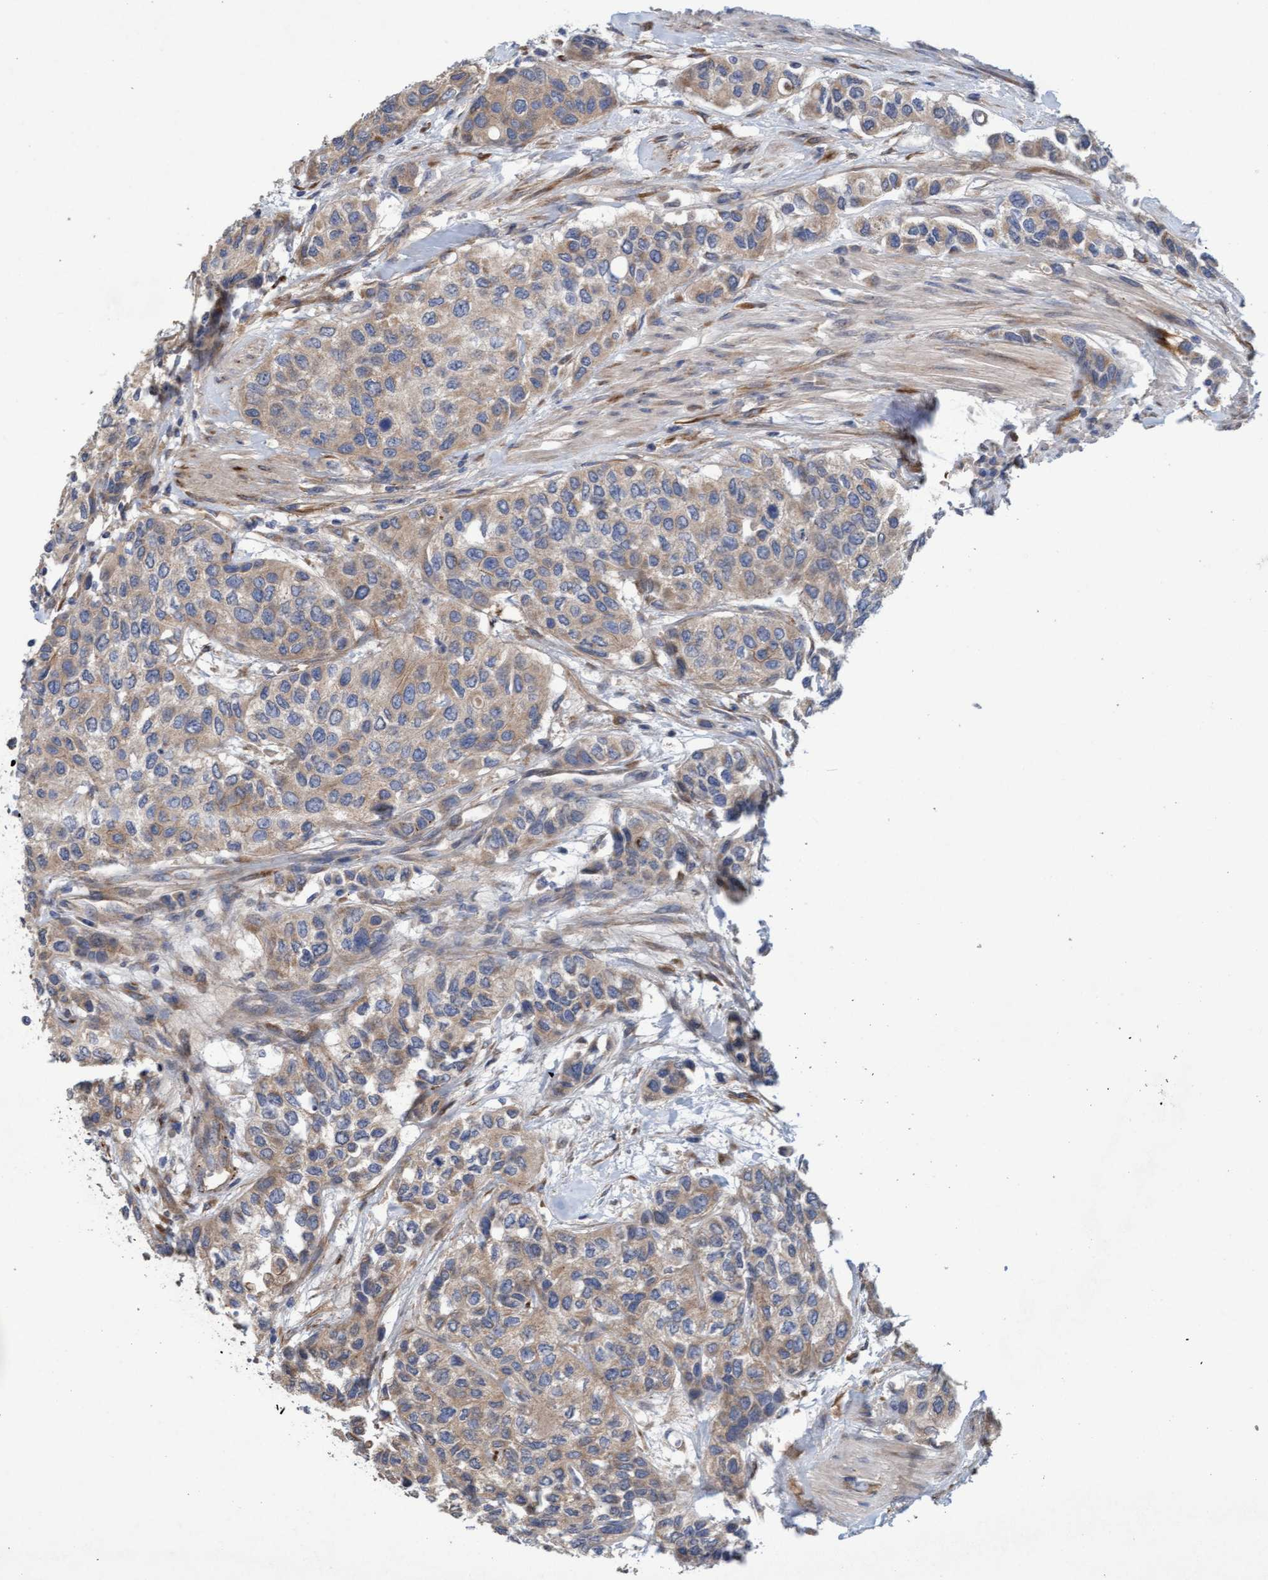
{"staining": {"intensity": "weak", "quantity": ">75%", "location": "cytoplasmic/membranous"}, "tissue": "urothelial cancer", "cell_type": "Tumor cells", "image_type": "cancer", "snomed": [{"axis": "morphology", "description": "Urothelial carcinoma, High grade"}, {"axis": "topography", "description": "Urinary bladder"}], "caption": "Immunohistochemical staining of urothelial carcinoma (high-grade) displays weak cytoplasmic/membranous protein positivity in approximately >75% of tumor cells.", "gene": "DDHD2", "patient": {"sex": "female", "age": 56}}